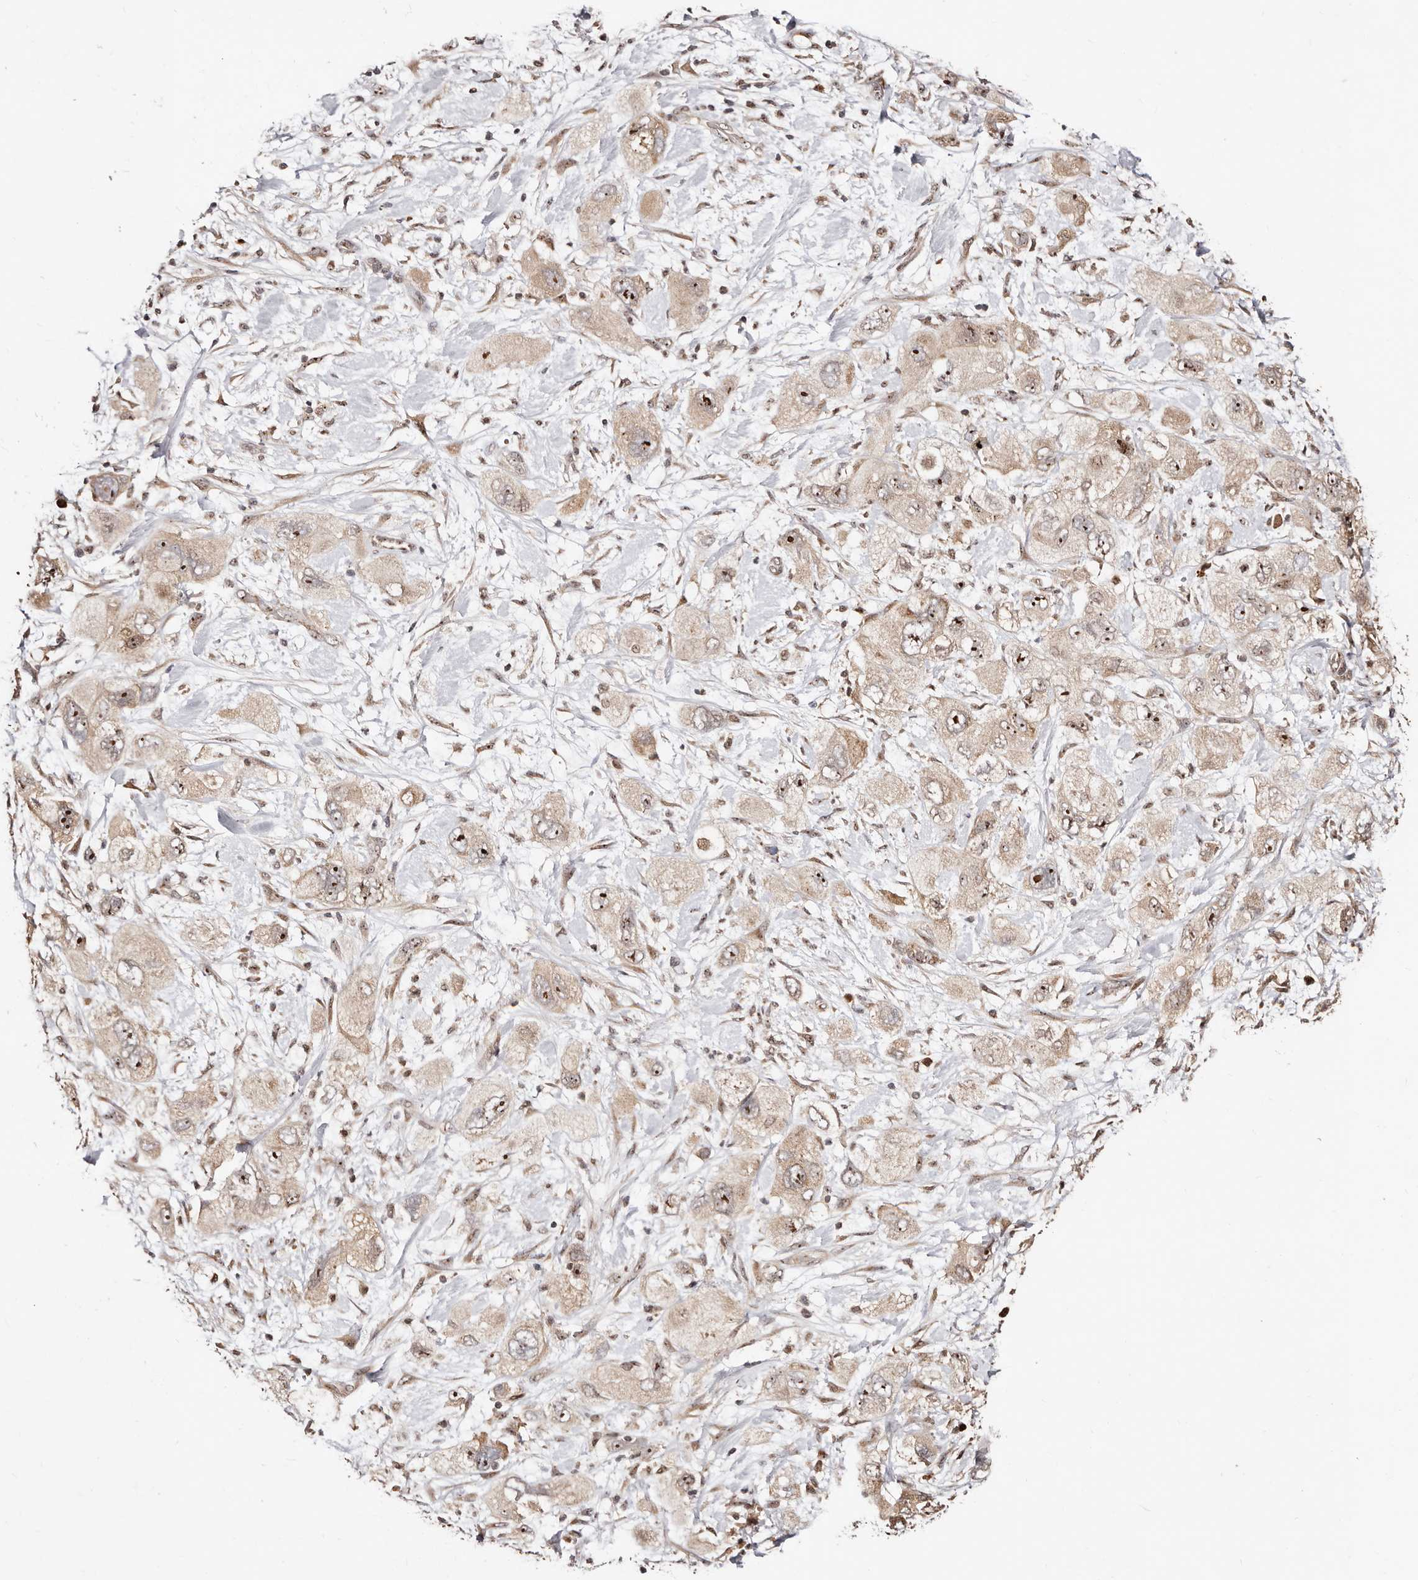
{"staining": {"intensity": "strong", "quantity": "25%-75%", "location": "nuclear"}, "tissue": "pancreatic cancer", "cell_type": "Tumor cells", "image_type": "cancer", "snomed": [{"axis": "morphology", "description": "Adenocarcinoma, NOS"}, {"axis": "topography", "description": "Pancreas"}], "caption": "Human pancreatic cancer stained with a protein marker displays strong staining in tumor cells.", "gene": "APOL6", "patient": {"sex": "female", "age": 73}}